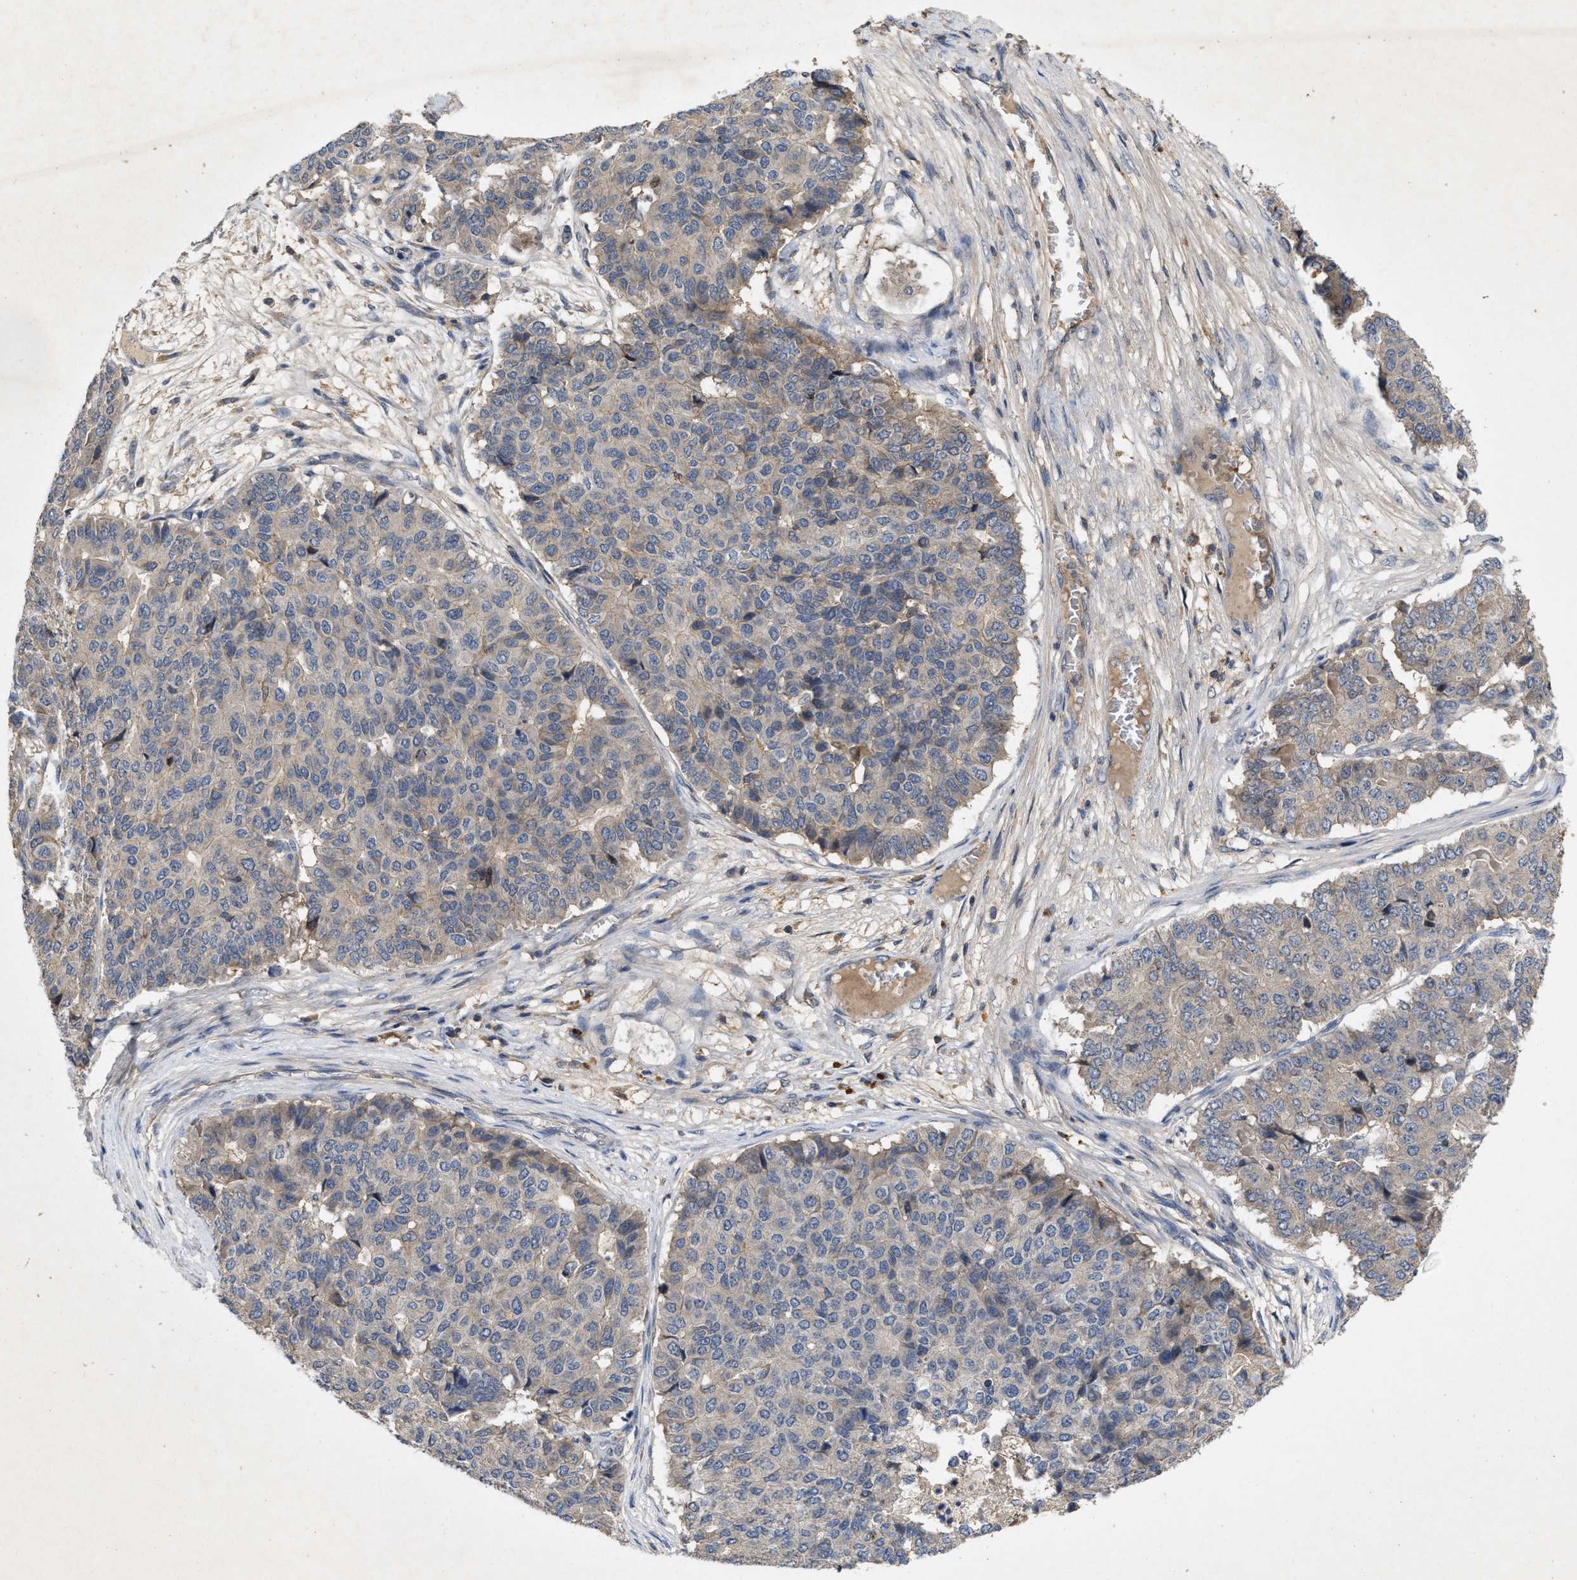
{"staining": {"intensity": "weak", "quantity": "<25%", "location": "cytoplasmic/membranous"}, "tissue": "pancreatic cancer", "cell_type": "Tumor cells", "image_type": "cancer", "snomed": [{"axis": "morphology", "description": "Adenocarcinoma, NOS"}, {"axis": "topography", "description": "Pancreas"}], "caption": "Tumor cells show no significant staining in pancreatic cancer. (Stains: DAB IHC with hematoxylin counter stain, Microscopy: brightfield microscopy at high magnification).", "gene": "LPAR2", "patient": {"sex": "male", "age": 50}}